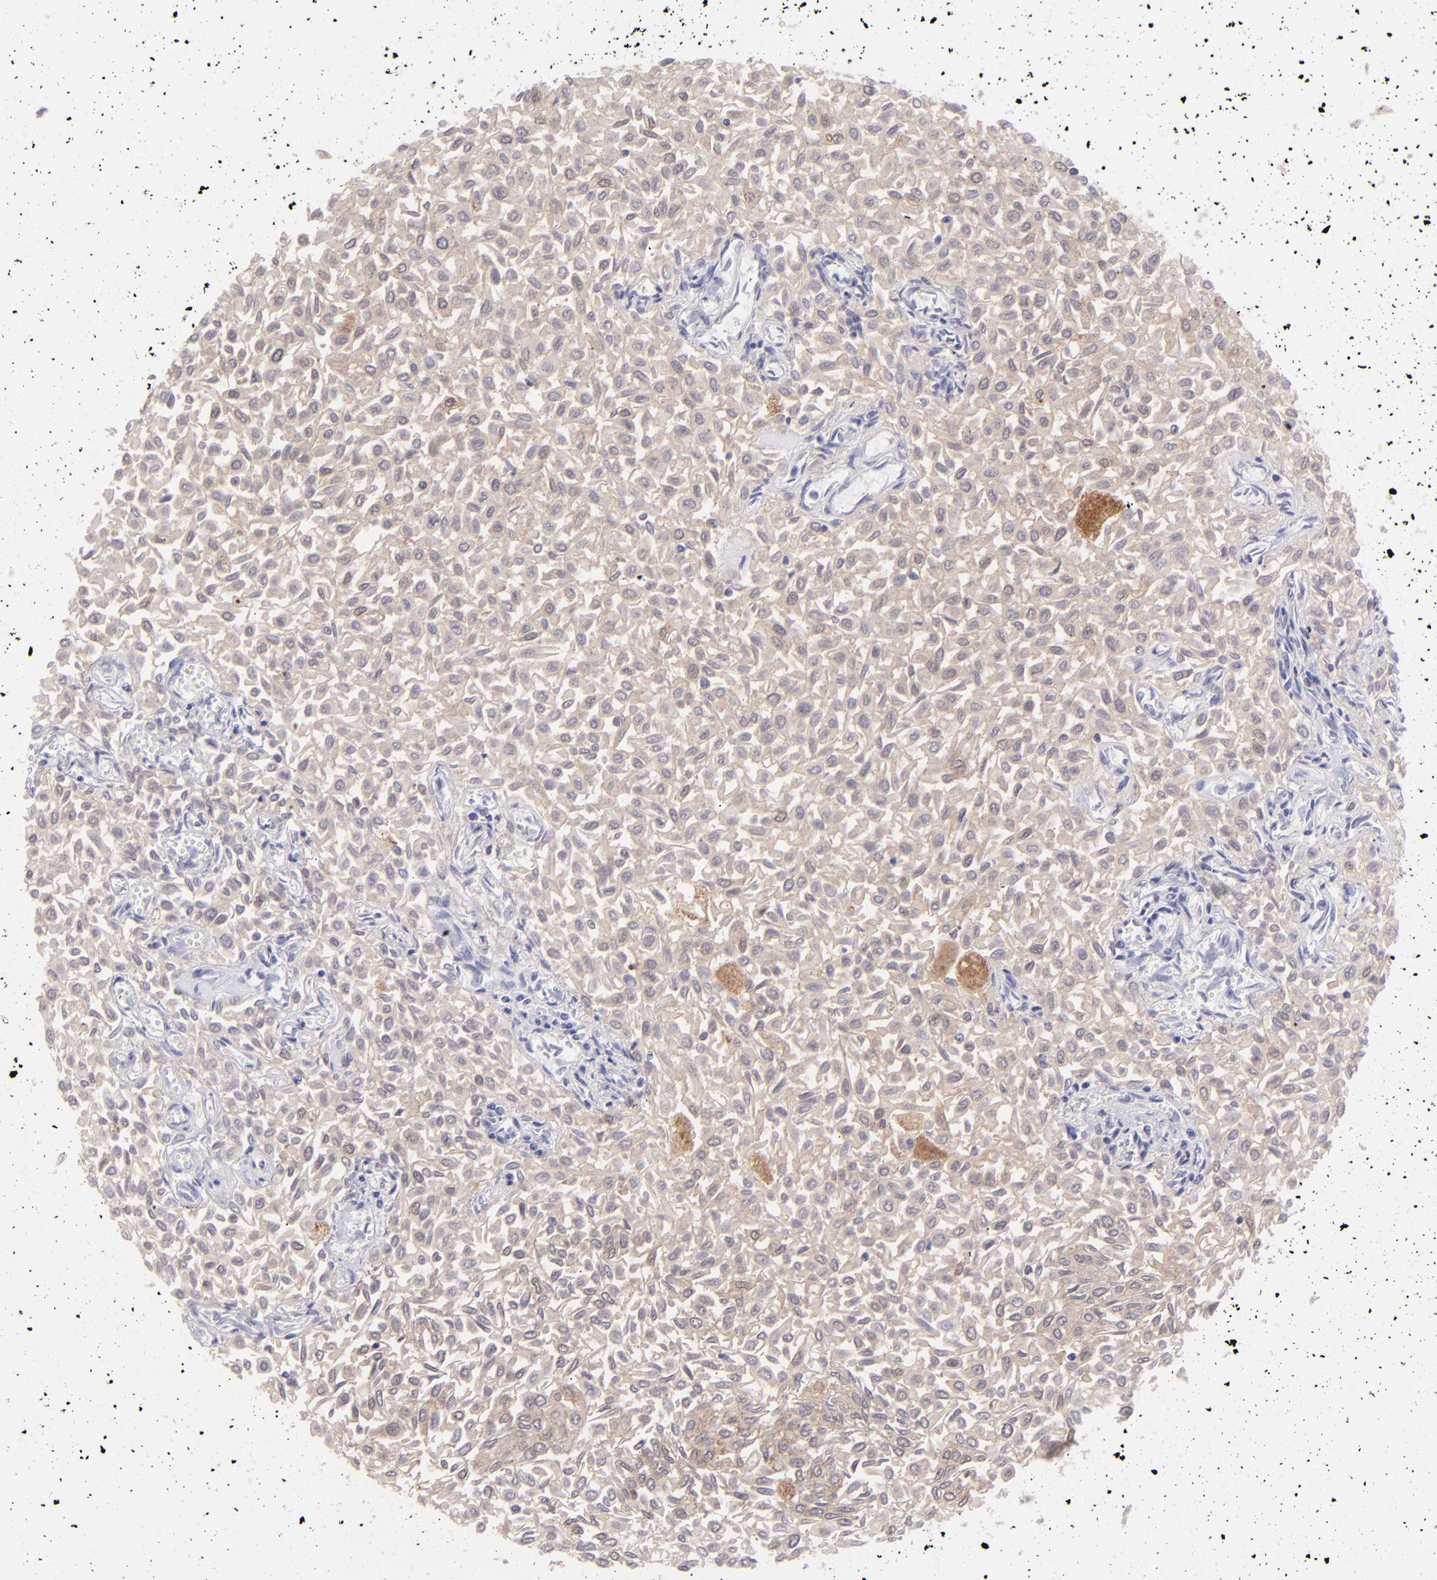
{"staining": {"intensity": "weak", "quantity": ">75%", "location": "cytoplasmic/membranous"}, "tissue": "urothelial cancer", "cell_type": "Tumor cells", "image_type": "cancer", "snomed": [{"axis": "morphology", "description": "Urothelial carcinoma, Low grade"}, {"axis": "topography", "description": "Urinary bladder"}], "caption": "An image showing weak cytoplasmic/membranous positivity in about >75% of tumor cells in urothelial cancer, as visualized by brown immunohistochemical staining.", "gene": "SH2D4A", "patient": {"sex": "male", "age": 64}}